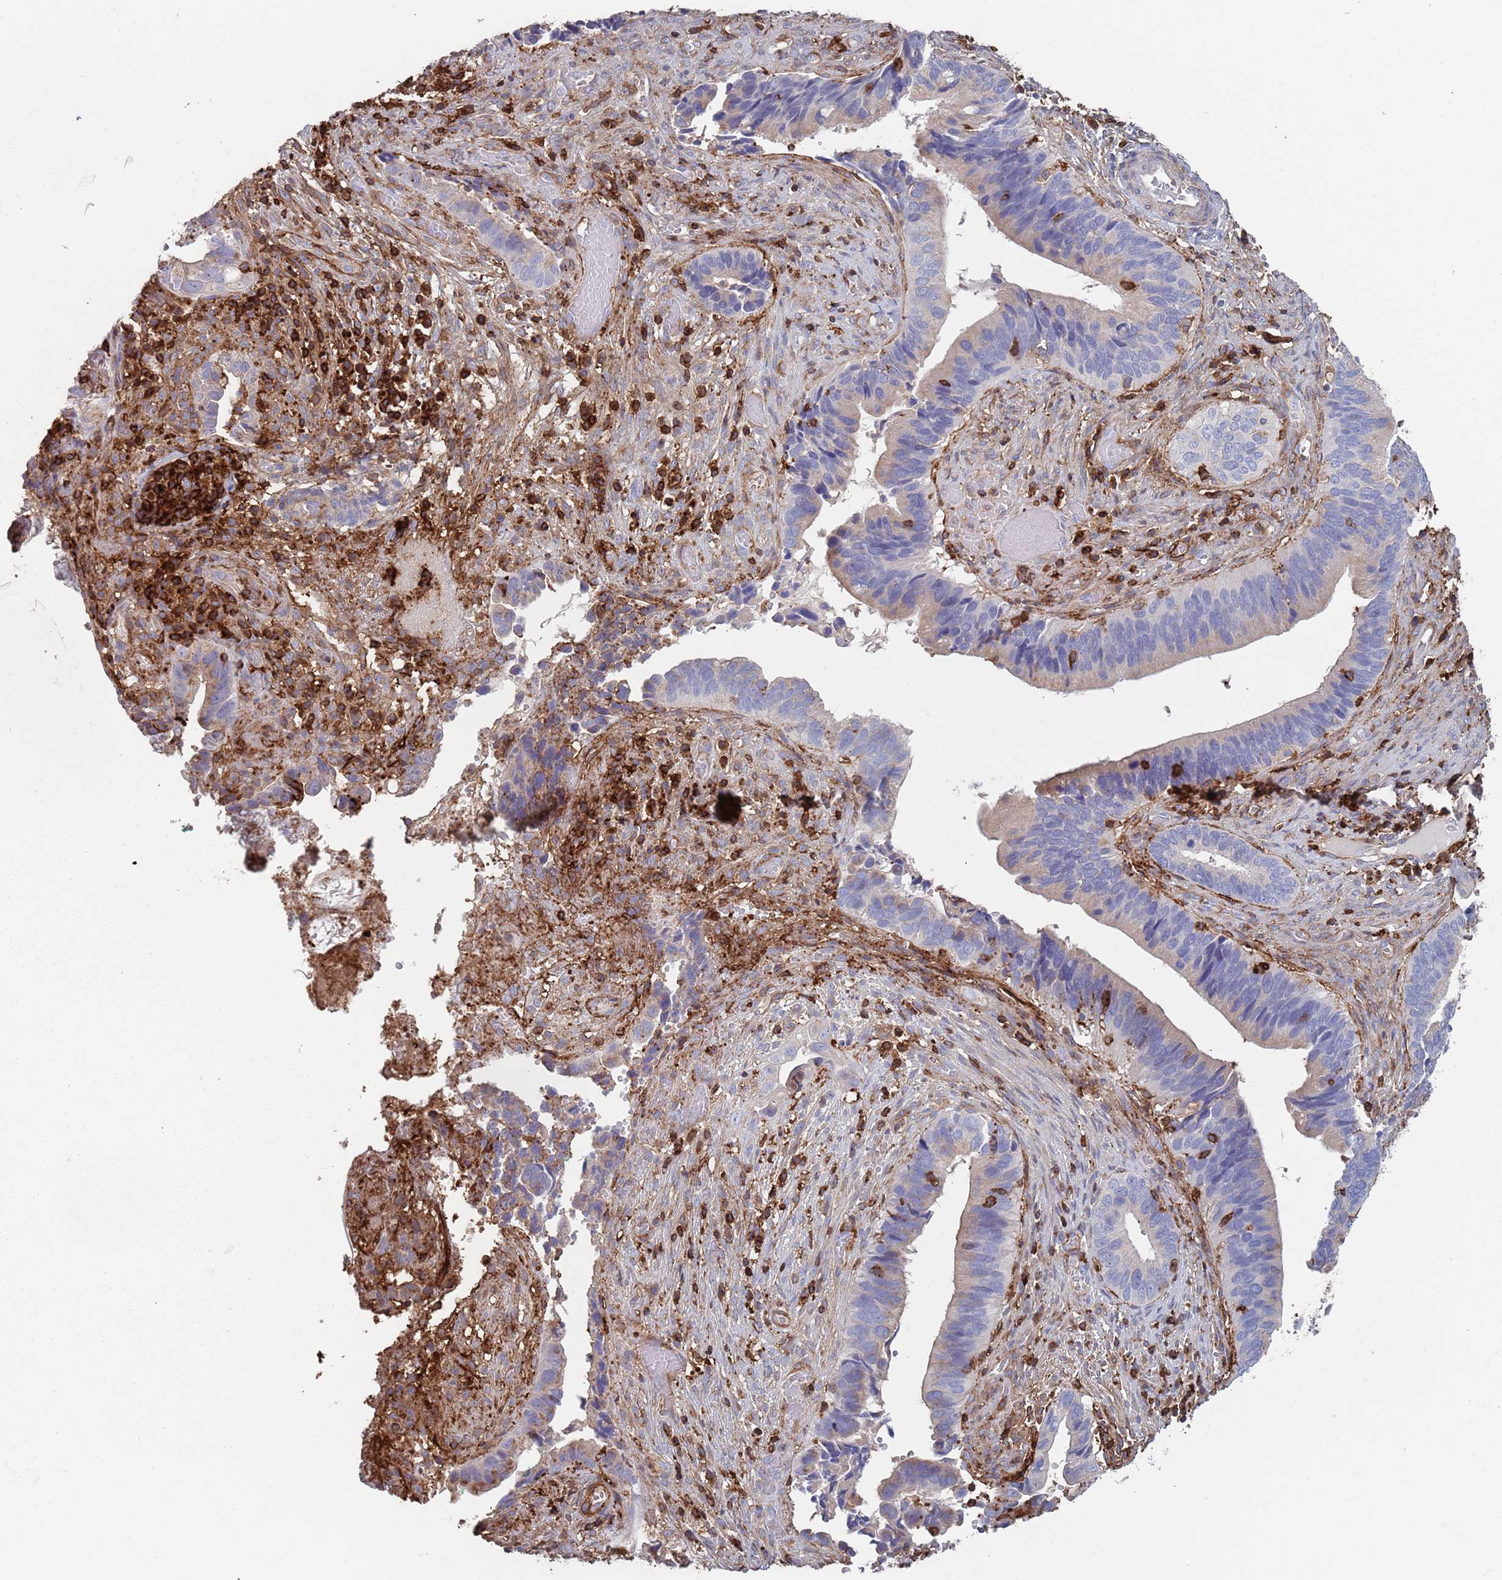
{"staining": {"intensity": "weak", "quantity": "<25%", "location": "cytoplasmic/membranous"}, "tissue": "cervical cancer", "cell_type": "Tumor cells", "image_type": "cancer", "snomed": [{"axis": "morphology", "description": "Adenocarcinoma, NOS"}, {"axis": "topography", "description": "Cervix"}], "caption": "Immunohistochemistry (IHC) histopathology image of cervical cancer stained for a protein (brown), which displays no staining in tumor cells. The staining was performed using DAB to visualize the protein expression in brown, while the nuclei were stained in blue with hematoxylin (Magnification: 20x).", "gene": "RNF144A", "patient": {"sex": "female", "age": 42}}